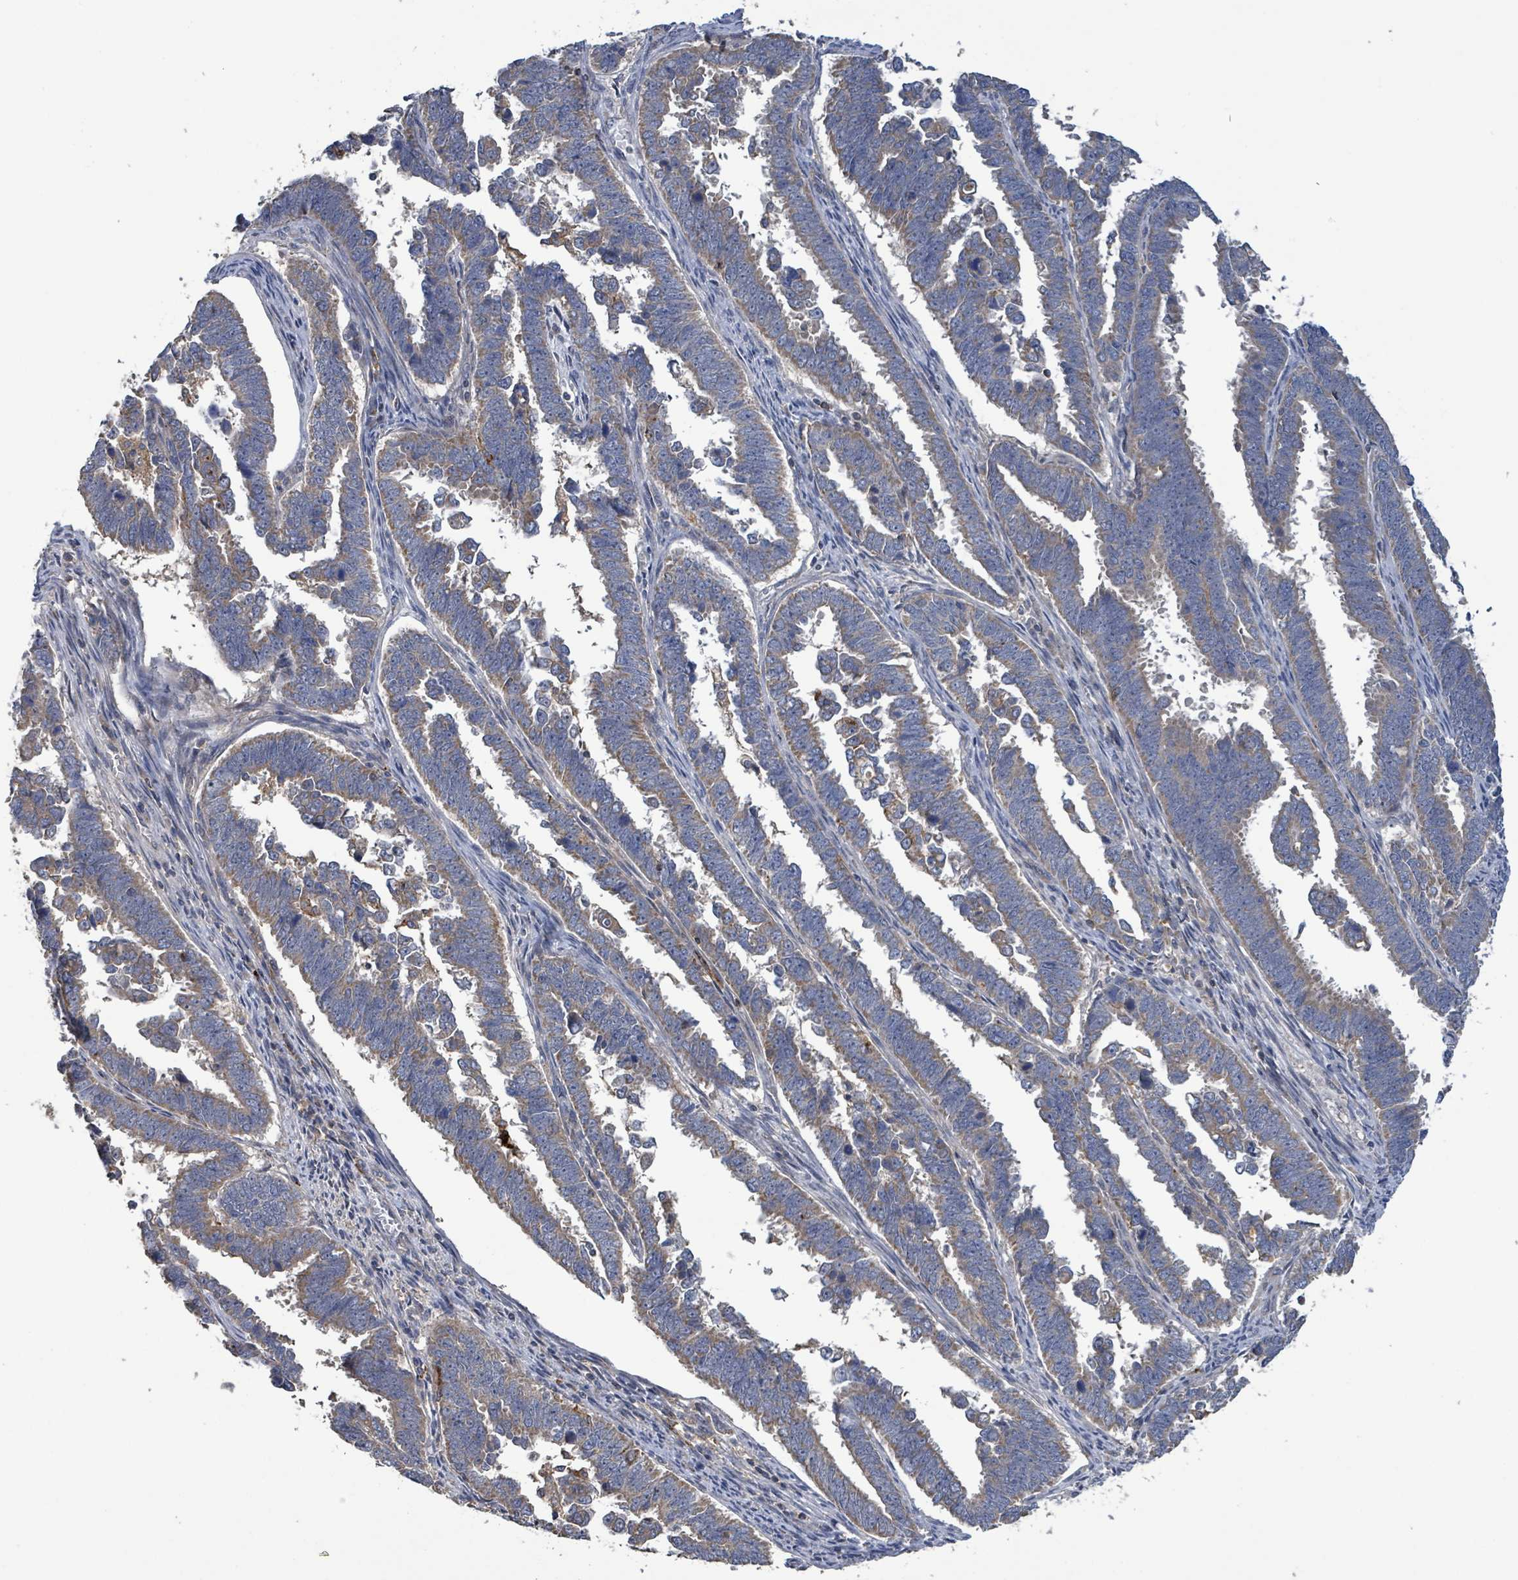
{"staining": {"intensity": "moderate", "quantity": "25%-75%", "location": "cytoplasmic/membranous"}, "tissue": "endometrial cancer", "cell_type": "Tumor cells", "image_type": "cancer", "snomed": [{"axis": "morphology", "description": "Adenocarcinoma, NOS"}, {"axis": "topography", "description": "Endometrium"}], "caption": "Immunohistochemical staining of human endometrial cancer (adenocarcinoma) exhibits medium levels of moderate cytoplasmic/membranous staining in about 25%-75% of tumor cells.", "gene": "PLAAT1", "patient": {"sex": "female", "age": 75}}